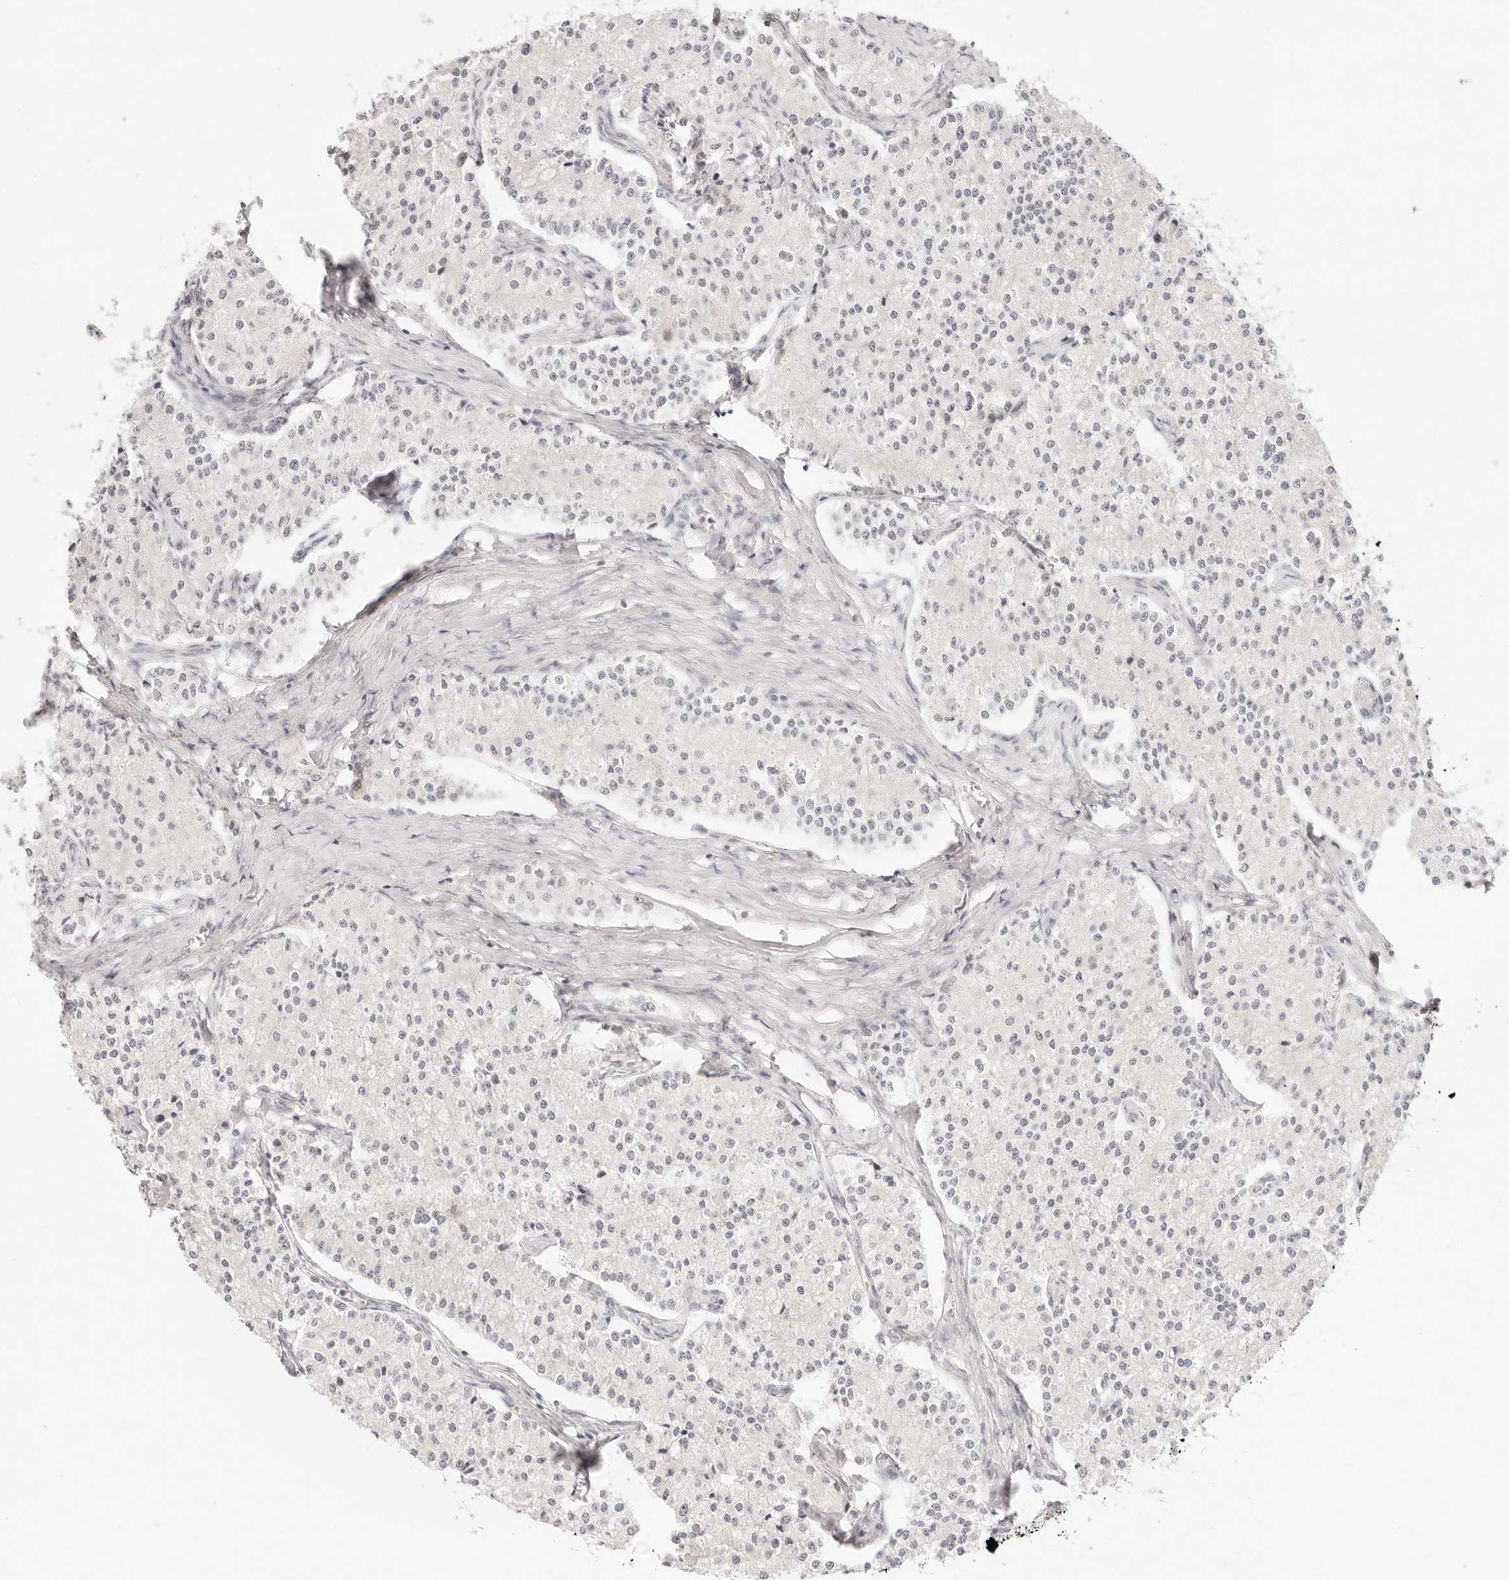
{"staining": {"intensity": "negative", "quantity": "none", "location": "none"}, "tissue": "carcinoid", "cell_type": "Tumor cells", "image_type": "cancer", "snomed": [{"axis": "morphology", "description": "Carcinoid, malignant, NOS"}, {"axis": "topography", "description": "Colon"}], "caption": "Tumor cells show no significant protein expression in carcinoid.", "gene": "ZC3H11A", "patient": {"sex": "female", "age": 52}}